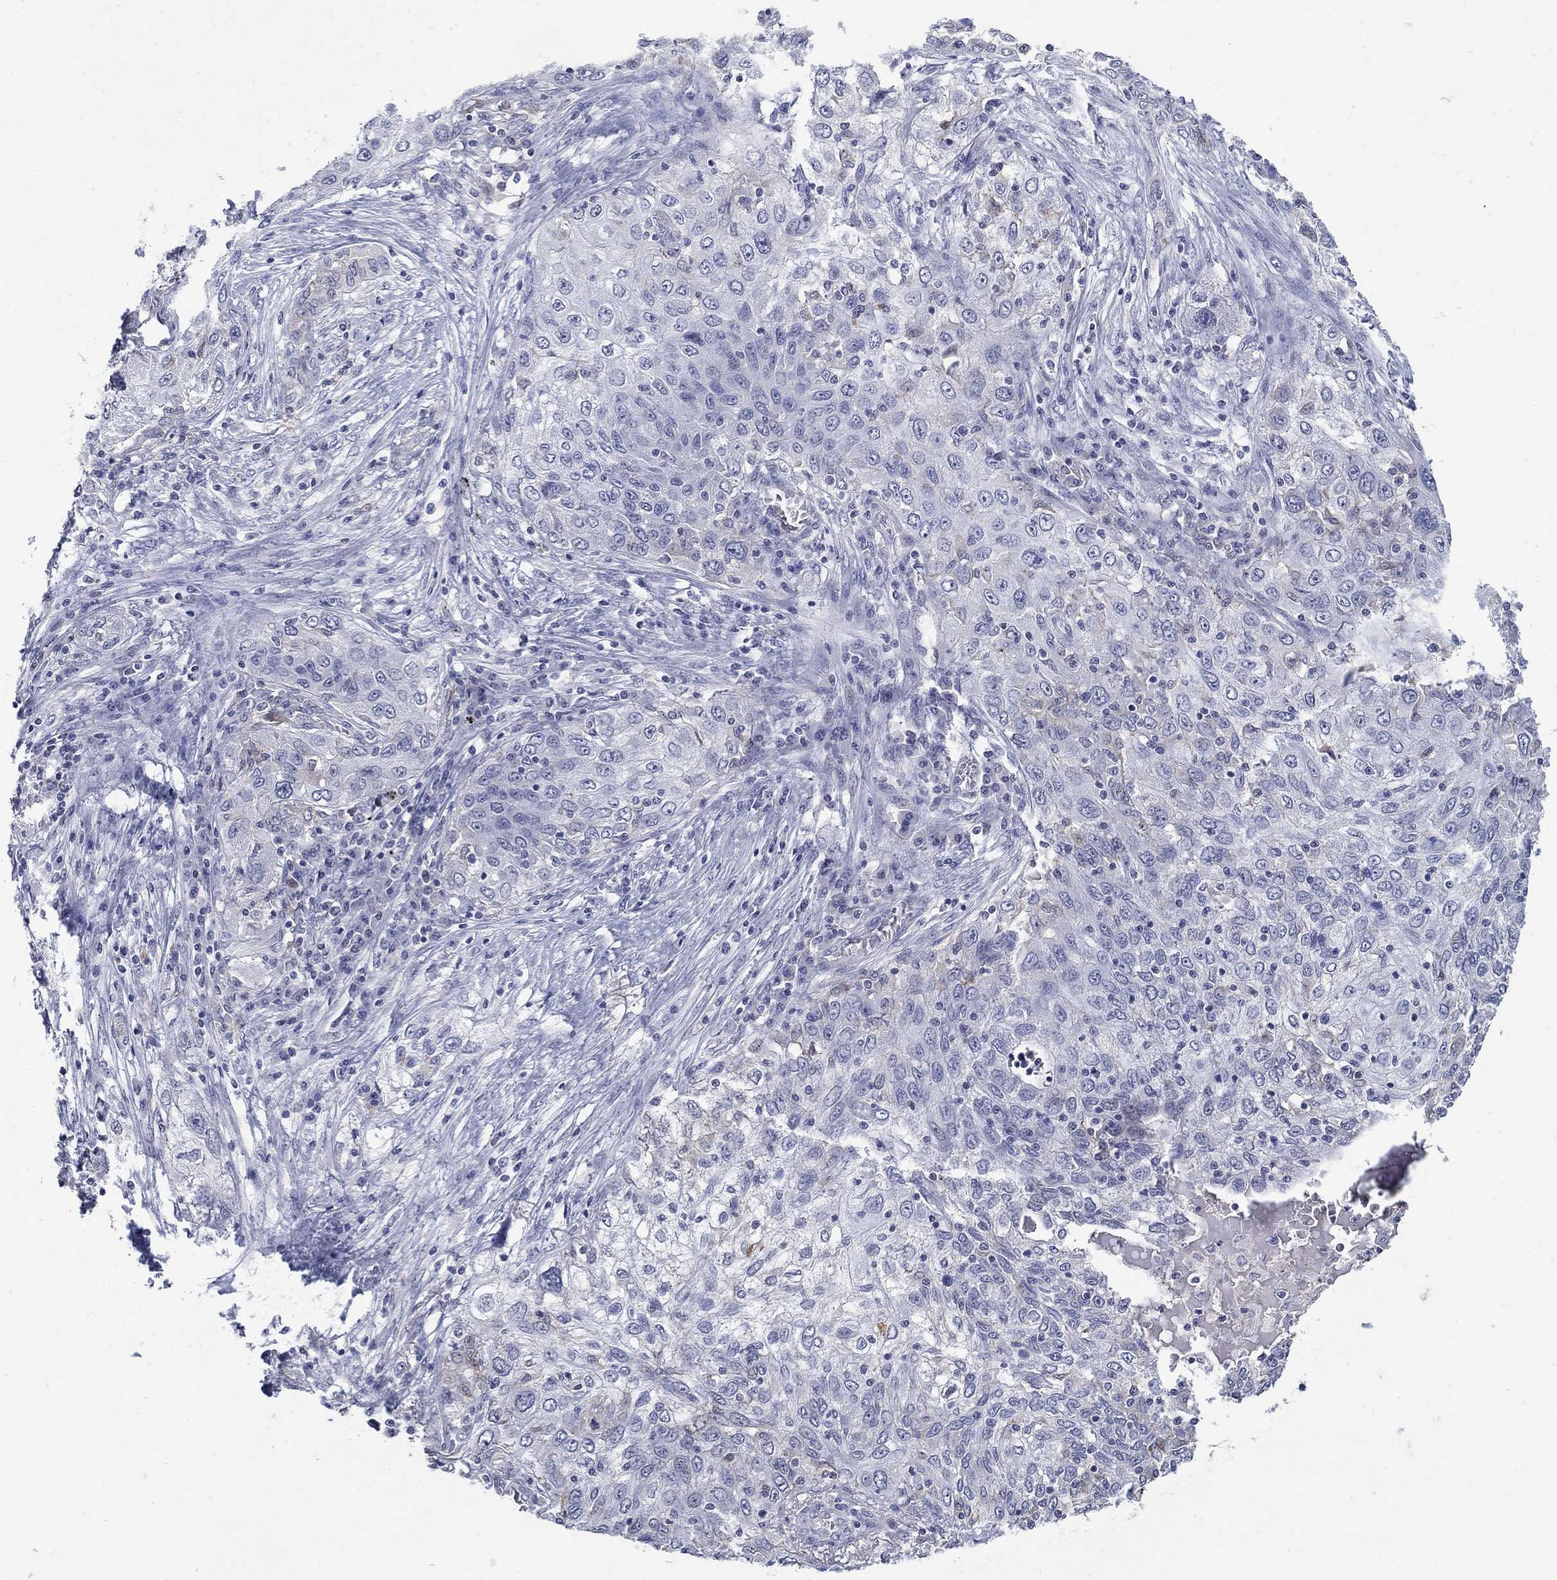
{"staining": {"intensity": "negative", "quantity": "none", "location": "none"}, "tissue": "lung cancer", "cell_type": "Tumor cells", "image_type": "cancer", "snomed": [{"axis": "morphology", "description": "Squamous cell carcinoma, NOS"}, {"axis": "topography", "description": "Lung"}], "caption": "Immunohistochemistry (IHC) of human lung cancer demonstrates no expression in tumor cells.", "gene": "CETN1", "patient": {"sex": "female", "age": 69}}